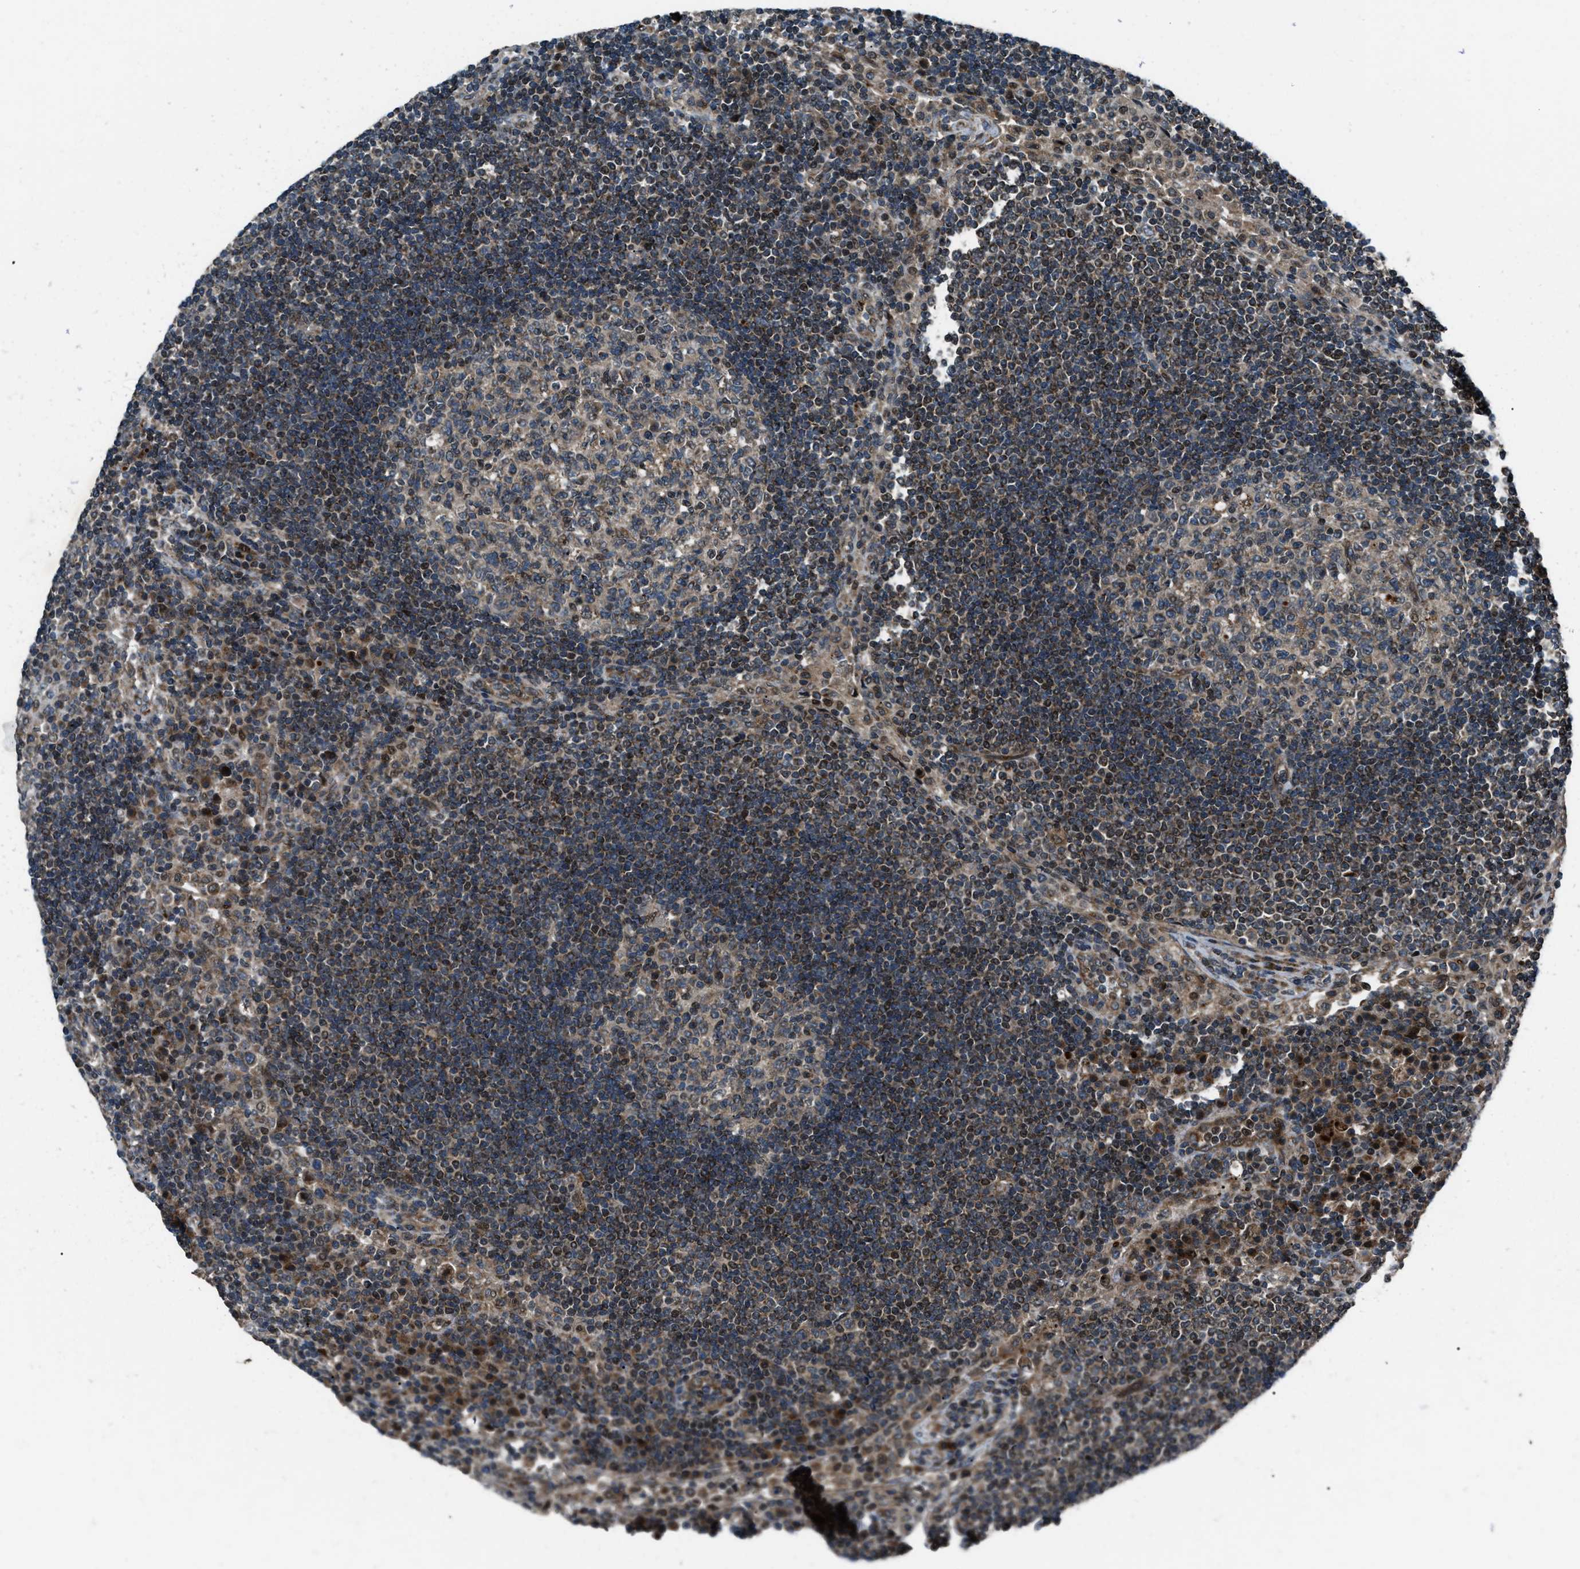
{"staining": {"intensity": "moderate", "quantity": "25%-75%", "location": "cytoplasmic/membranous"}, "tissue": "lymph node", "cell_type": "Germinal center cells", "image_type": "normal", "snomed": [{"axis": "morphology", "description": "Normal tissue, NOS"}, {"axis": "topography", "description": "Lymph node"}], "caption": "Benign lymph node was stained to show a protein in brown. There is medium levels of moderate cytoplasmic/membranous positivity in about 25%-75% of germinal center cells. (Brightfield microscopy of DAB IHC at high magnification).", "gene": "IRAK4", "patient": {"sex": "female", "age": 53}}